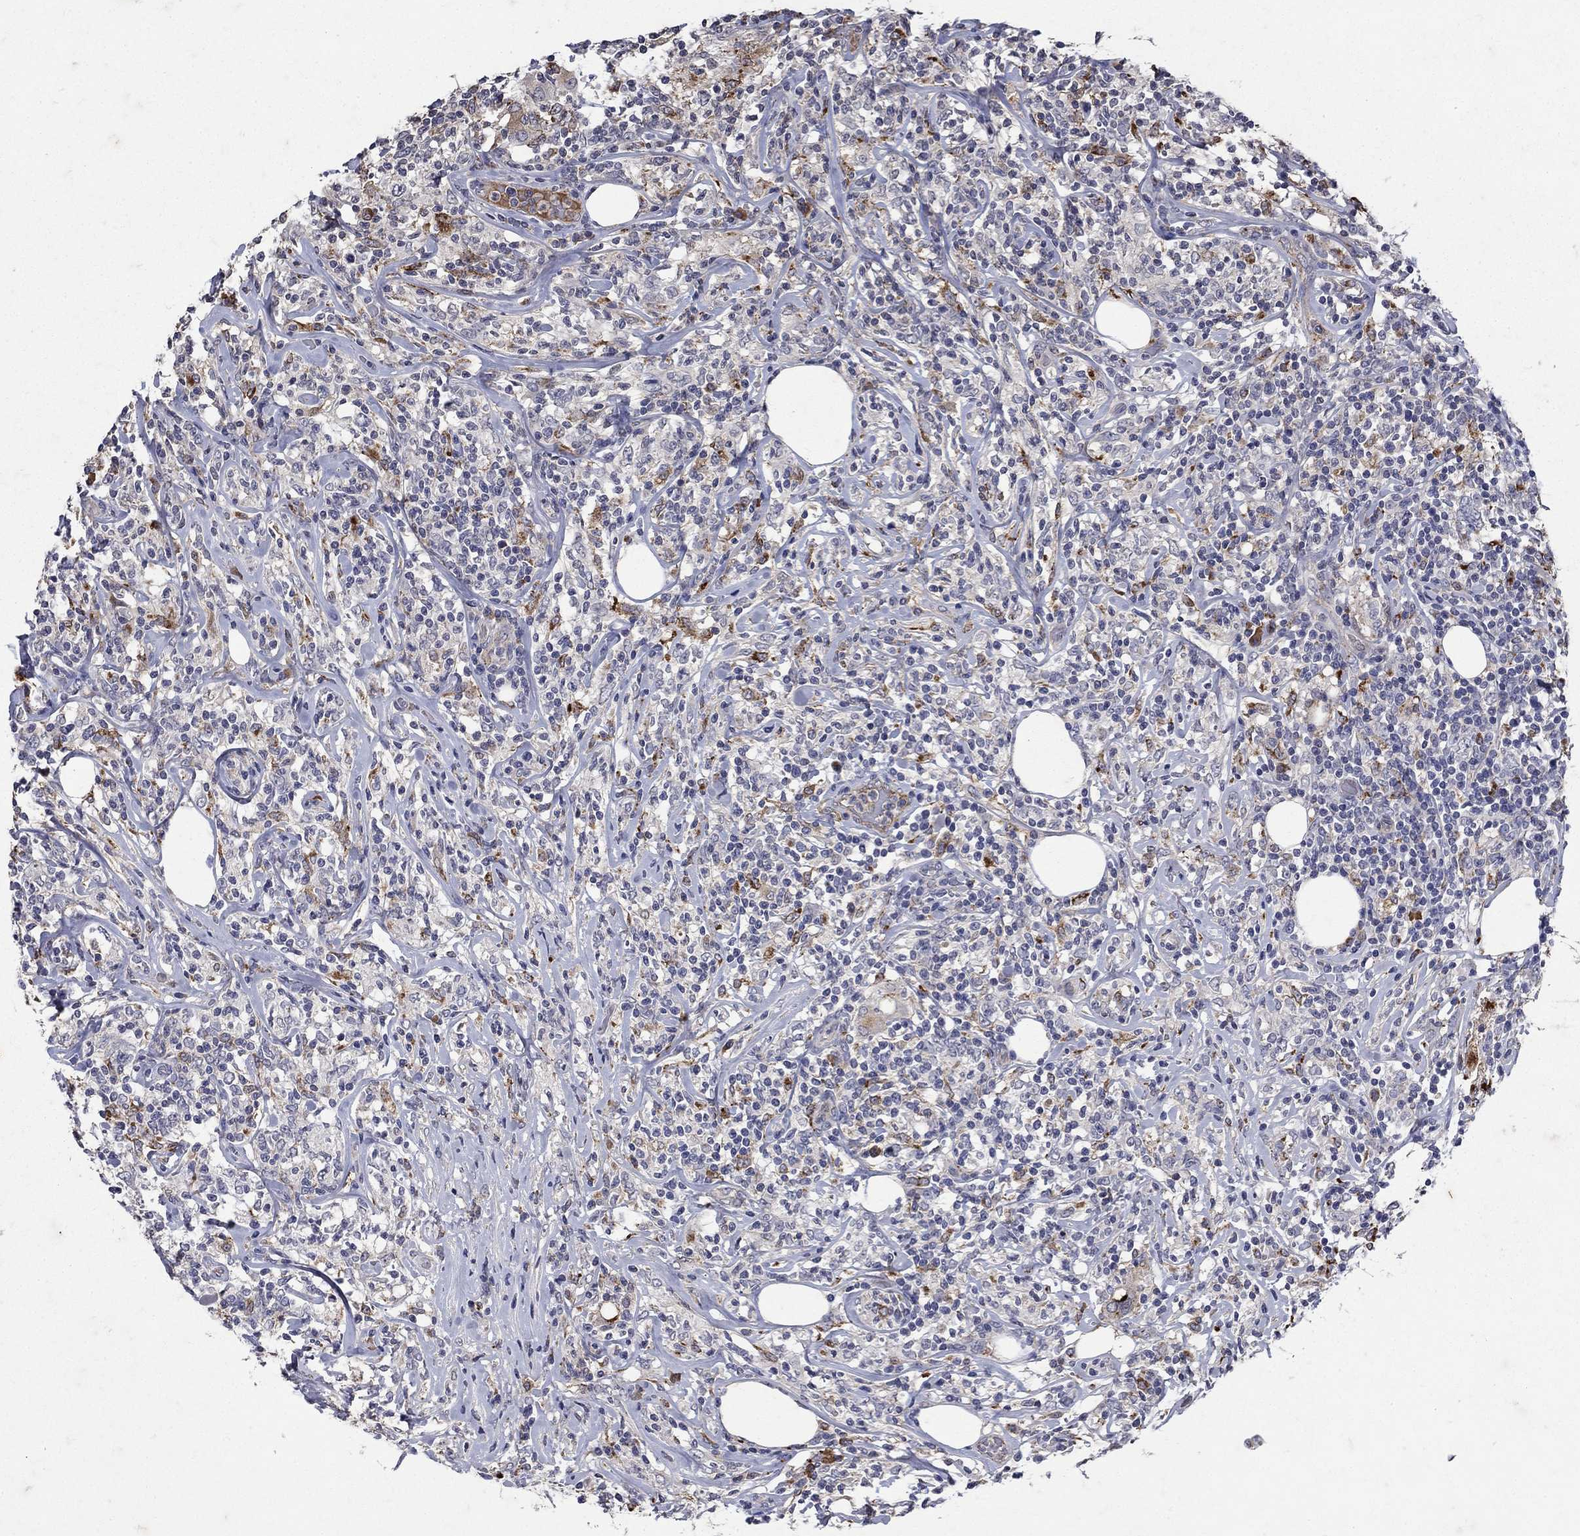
{"staining": {"intensity": "negative", "quantity": "none", "location": "none"}, "tissue": "lymphoma", "cell_type": "Tumor cells", "image_type": "cancer", "snomed": [{"axis": "morphology", "description": "Malignant lymphoma, non-Hodgkin's type, High grade"}, {"axis": "topography", "description": "Lymph node"}], "caption": "This image is of lymphoma stained with immunohistochemistry to label a protein in brown with the nuclei are counter-stained blue. There is no positivity in tumor cells.", "gene": "NPC2", "patient": {"sex": "female", "age": 84}}